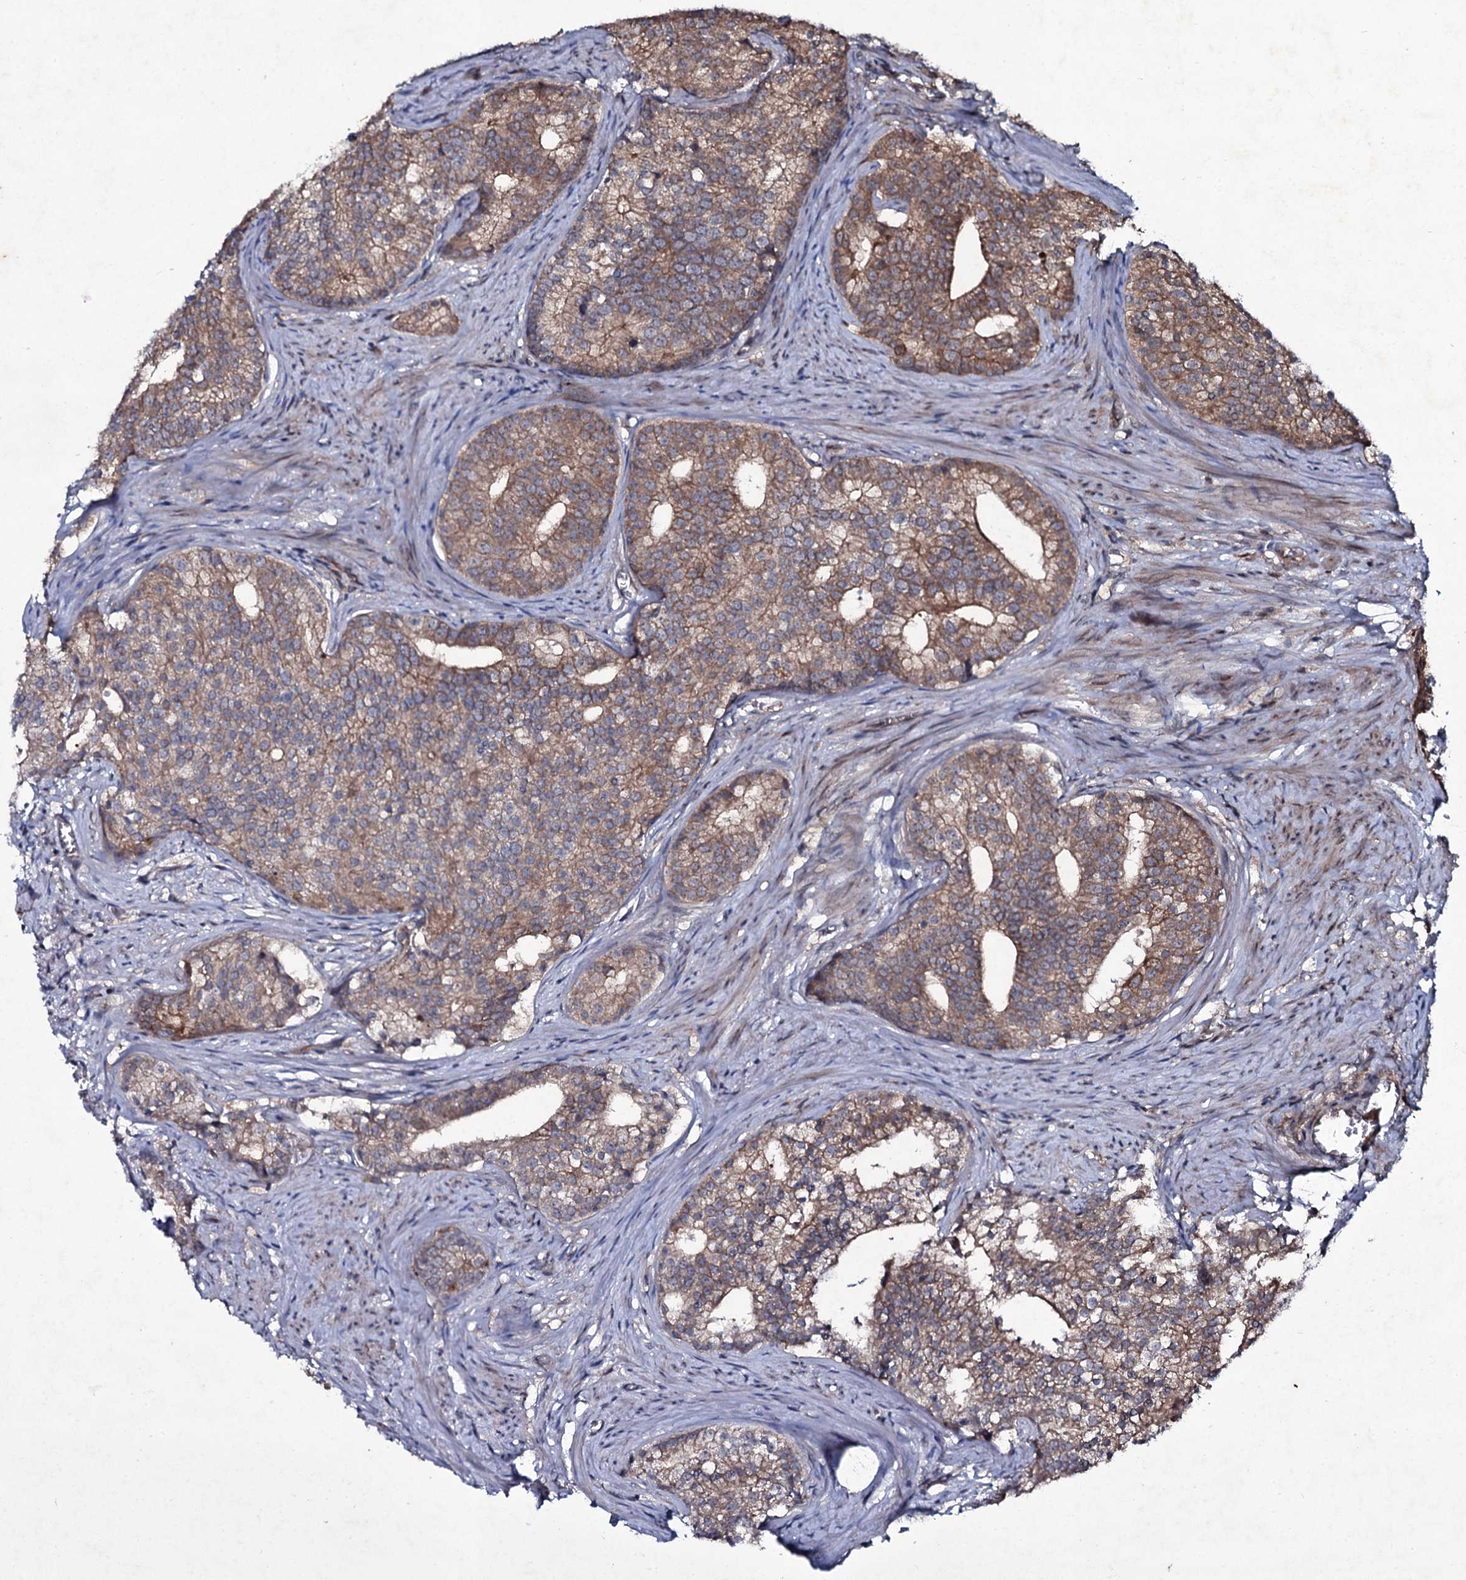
{"staining": {"intensity": "moderate", "quantity": ">75%", "location": "cytoplasmic/membranous"}, "tissue": "prostate cancer", "cell_type": "Tumor cells", "image_type": "cancer", "snomed": [{"axis": "morphology", "description": "Adenocarcinoma, Low grade"}, {"axis": "topography", "description": "Prostate"}], "caption": "Tumor cells demonstrate medium levels of moderate cytoplasmic/membranous expression in approximately >75% of cells in human adenocarcinoma (low-grade) (prostate).", "gene": "SNAP23", "patient": {"sex": "male", "age": 71}}